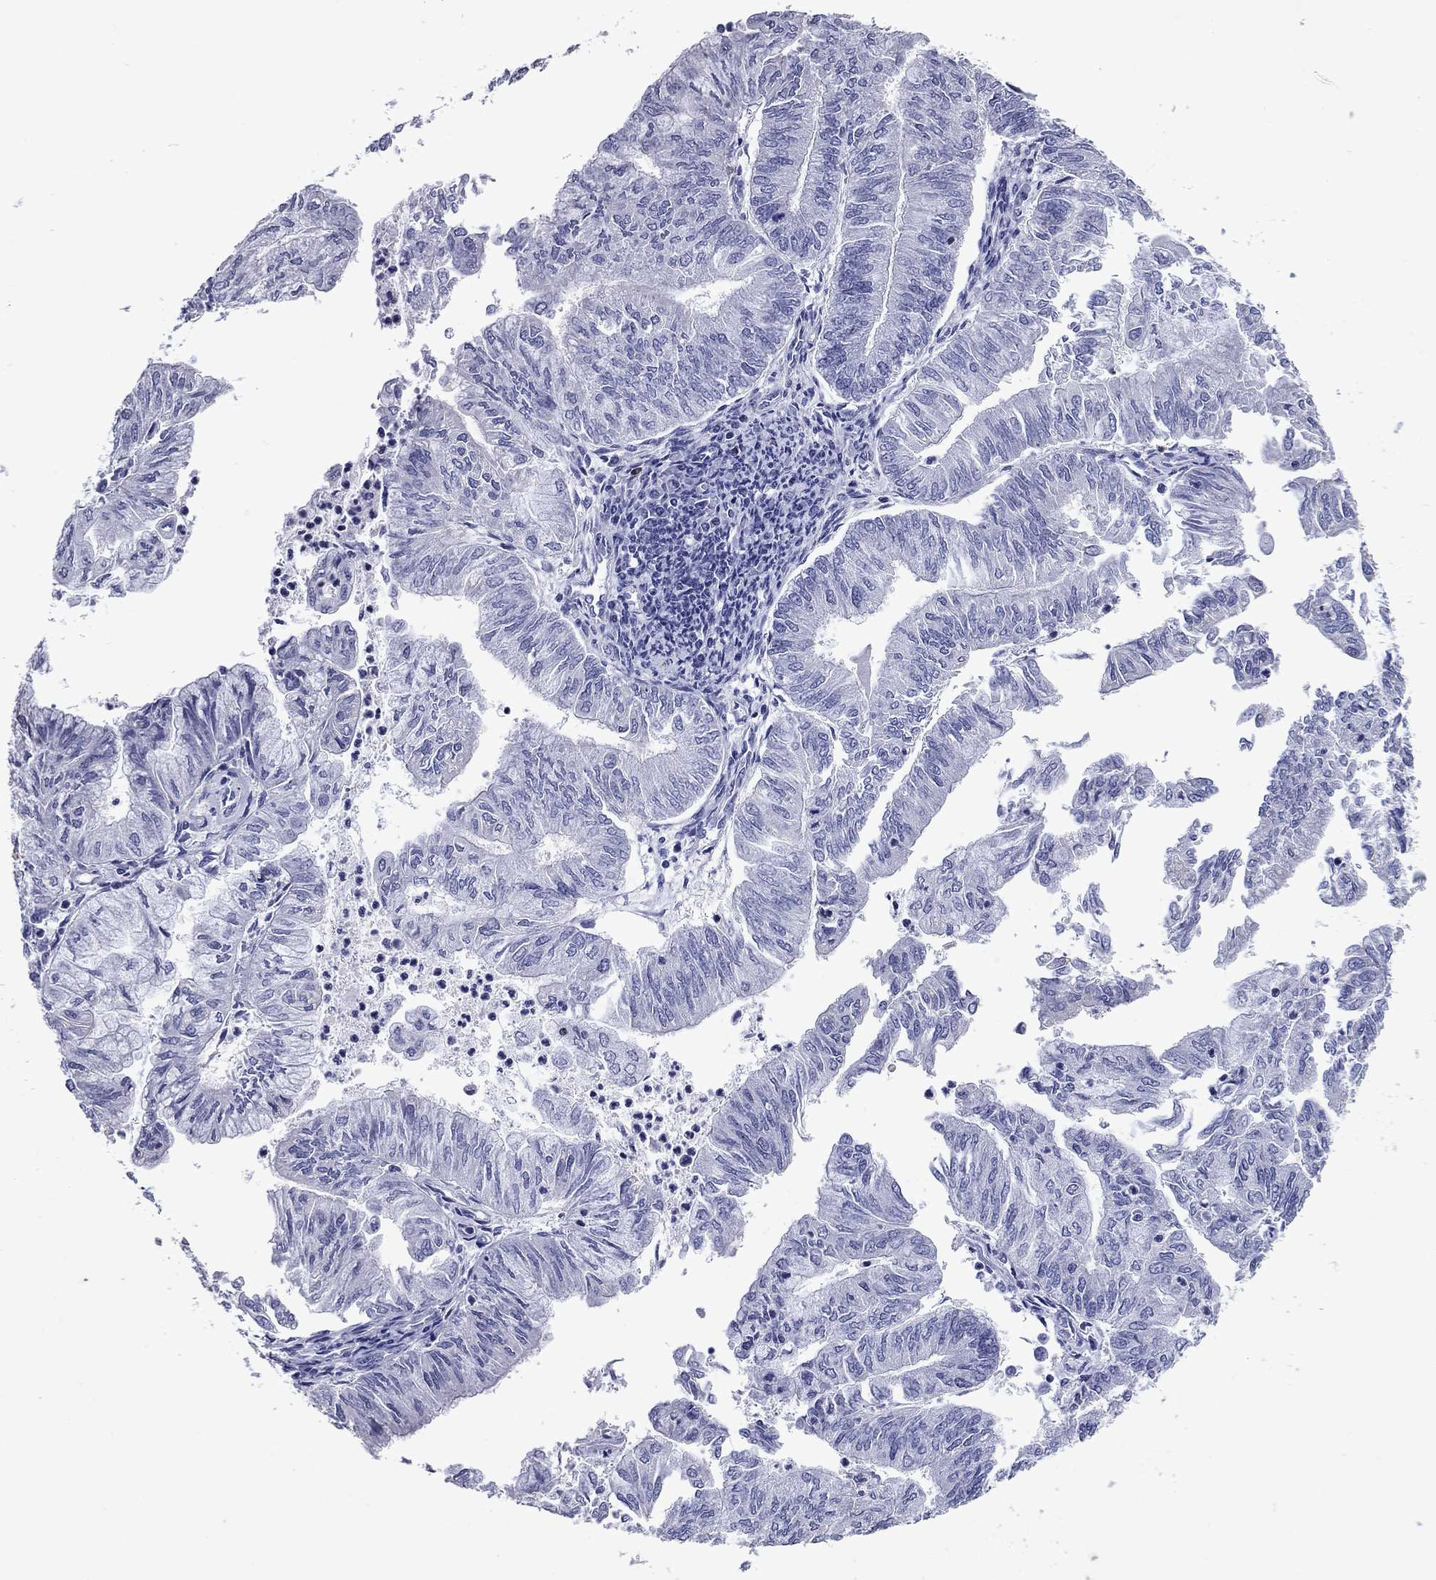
{"staining": {"intensity": "negative", "quantity": "none", "location": "none"}, "tissue": "endometrial cancer", "cell_type": "Tumor cells", "image_type": "cancer", "snomed": [{"axis": "morphology", "description": "Adenocarcinoma, NOS"}, {"axis": "topography", "description": "Endometrium"}], "caption": "Immunohistochemical staining of human endometrial adenocarcinoma exhibits no significant positivity in tumor cells.", "gene": "GZMK", "patient": {"sex": "female", "age": 59}}